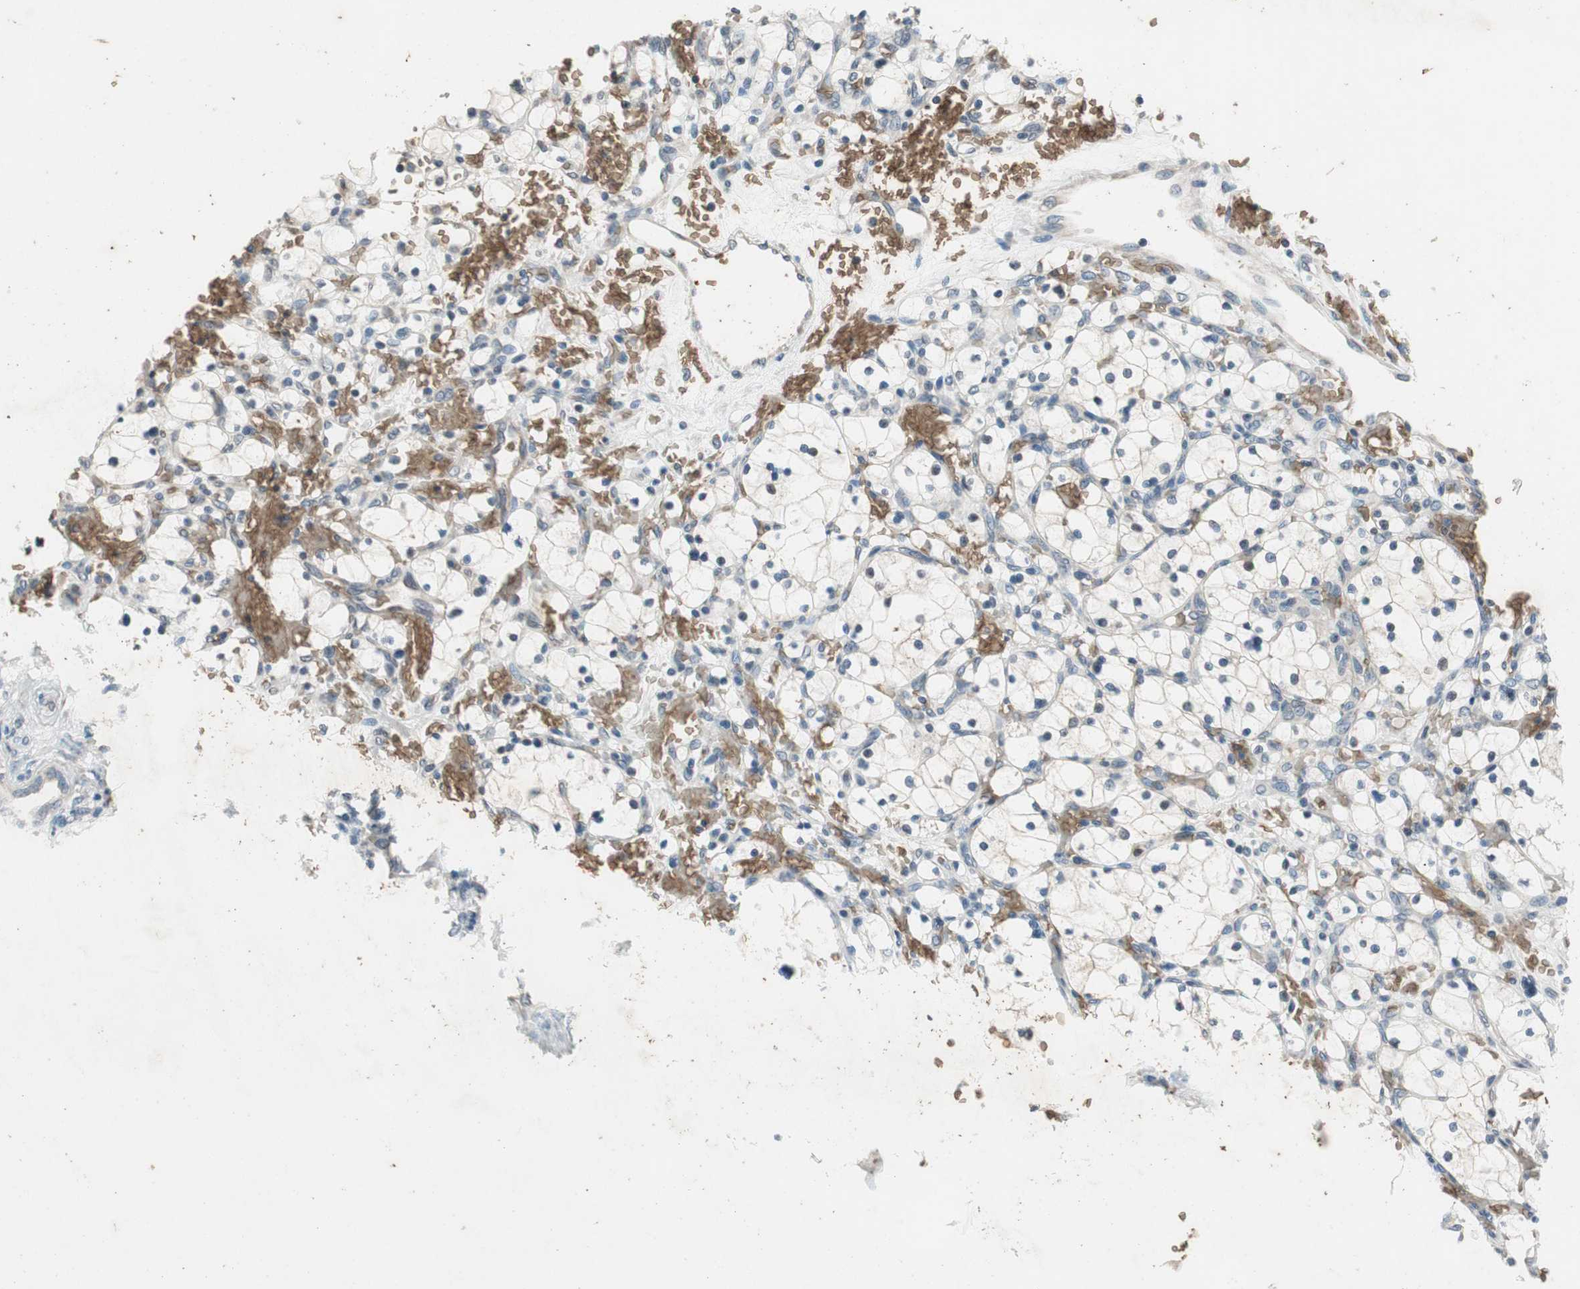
{"staining": {"intensity": "negative", "quantity": "none", "location": "none"}, "tissue": "renal cancer", "cell_type": "Tumor cells", "image_type": "cancer", "snomed": [{"axis": "morphology", "description": "Adenocarcinoma, NOS"}, {"axis": "topography", "description": "Kidney"}], "caption": "DAB immunohistochemical staining of human renal cancer (adenocarcinoma) demonstrates no significant staining in tumor cells.", "gene": "GYPC", "patient": {"sex": "female", "age": 83}}